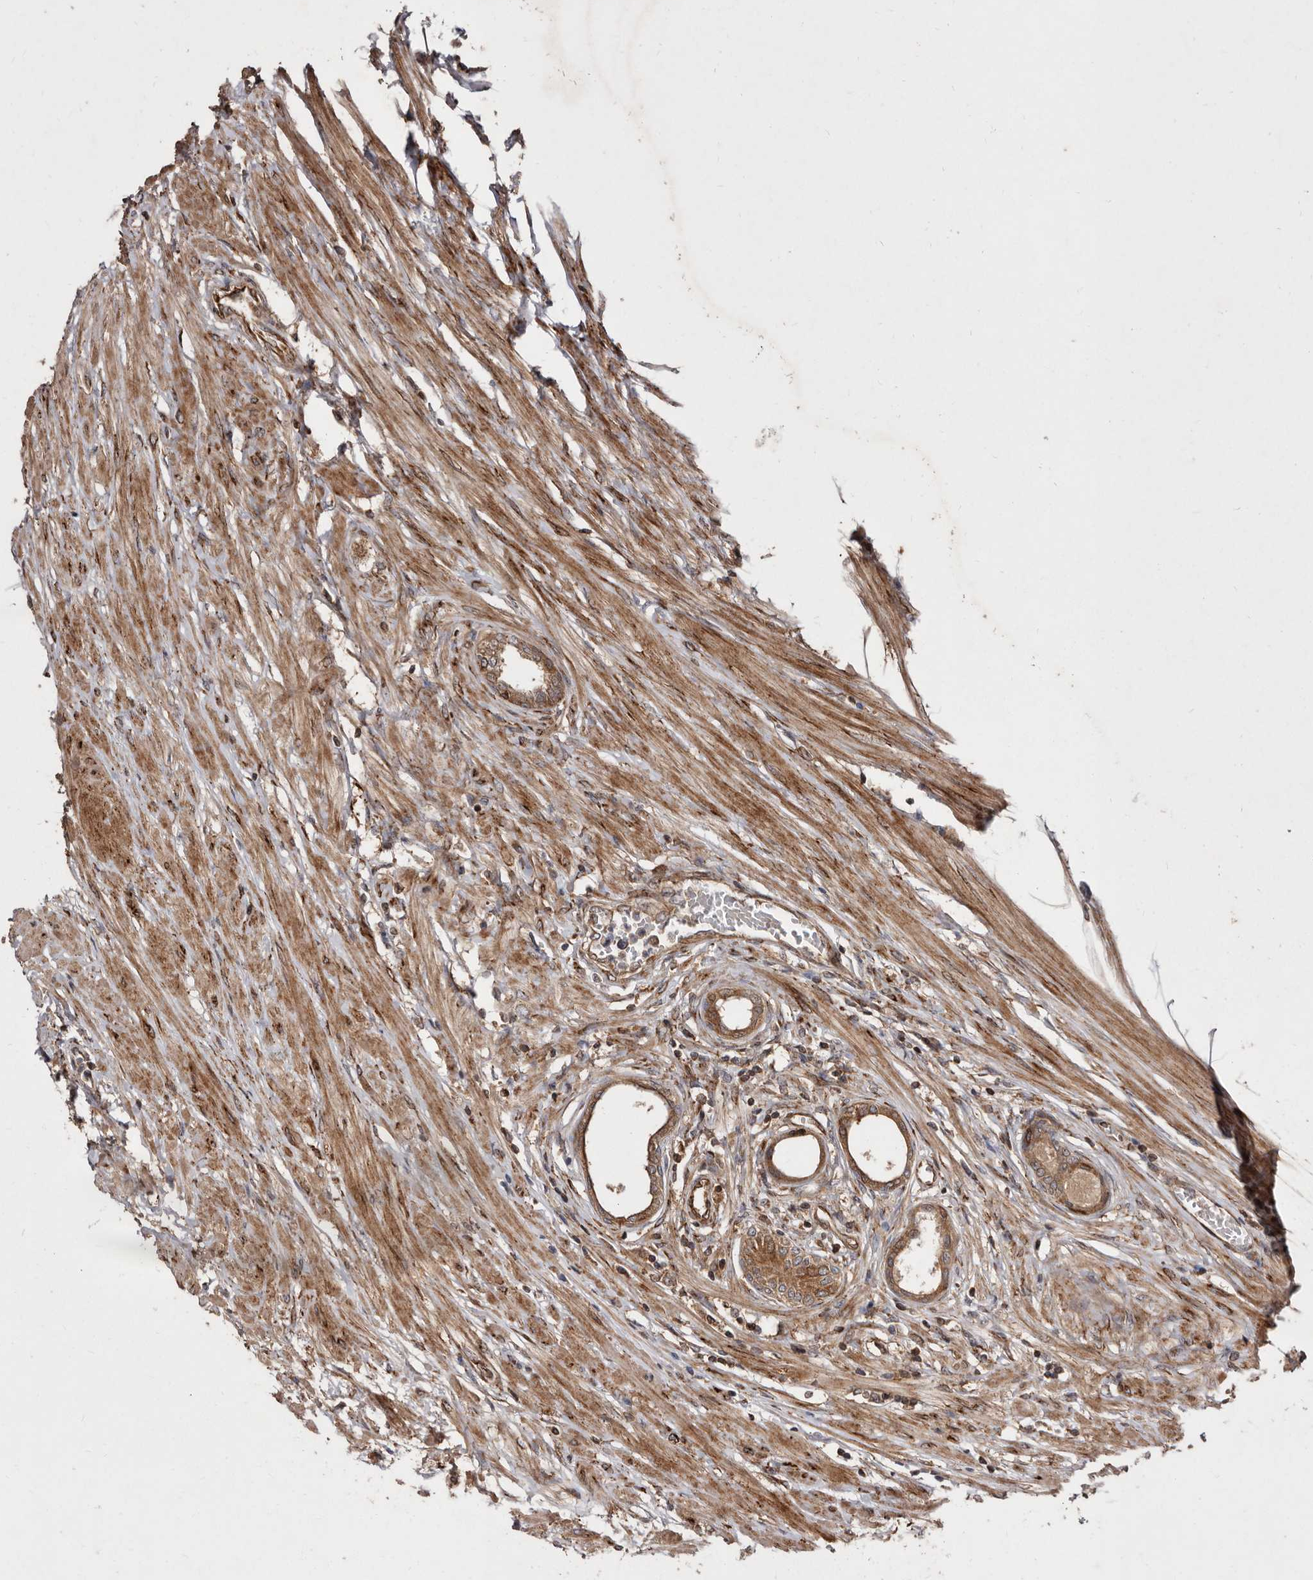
{"staining": {"intensity": "moderate", "quantity": ">75%", "location": "cytoplasmic/membranous"}, "tissue": "prostate", "cell_type": "Glandular cells", "image_type": "normal", "snomed": [{"axis": "morphology", "description": "Normal tissue, NOS"}, {"axis": "morphology", "description": "Urothelial carcinoma, Low grade"}, {"axis": "topography", "description": "Urinary bladder"}, {"axis": "topography", "description": "Prostate"}], "caption": "Moderate cytoplasmic/membranous protein positivity is seen in approximately >75% of glandular cells in prostate.", "gene": "FLAD1", "patient": {"sex": "male", "age": 60}}